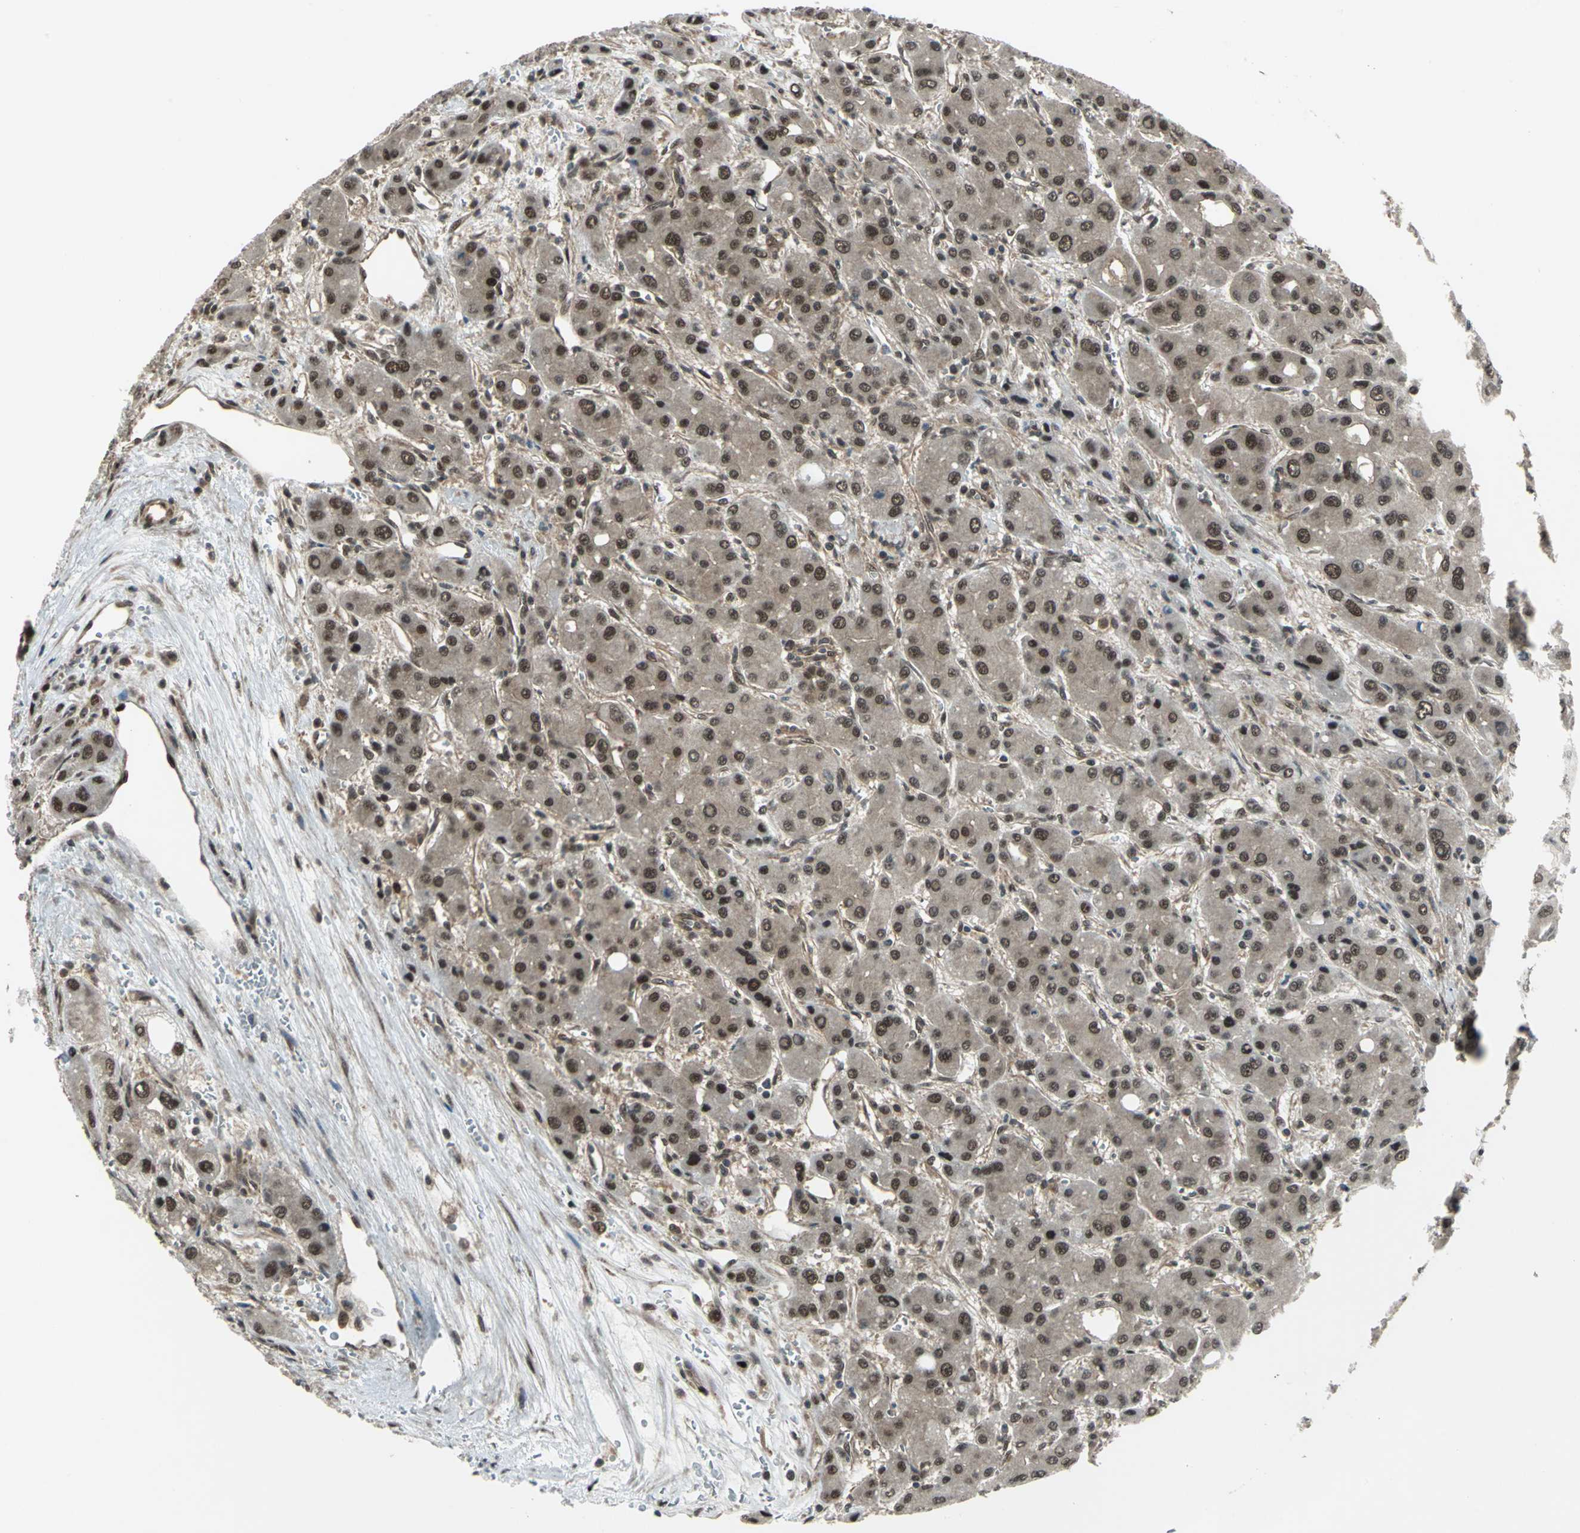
{"staining": {"intensity": "moderate", "quantity": ">75%", "location": "nuclear"}, "tissue": "liver cancer", "cell_type": "Tumor cells", "image_type": "cancer", "snomed": [{"axis": "morphology", "description": "Carcinoma, Hepatocellular, NOS"}, {"axis": "topography", "description": "Liver"}], "caption": "A brown stain highlights moderate nuclear expression of a protein in human liver cancer tumor cells. (Brightfield microscopy of DAB IHC at high magnification).", "gene": "COPS5", "patient": {"sex": "male", "age": 55}}